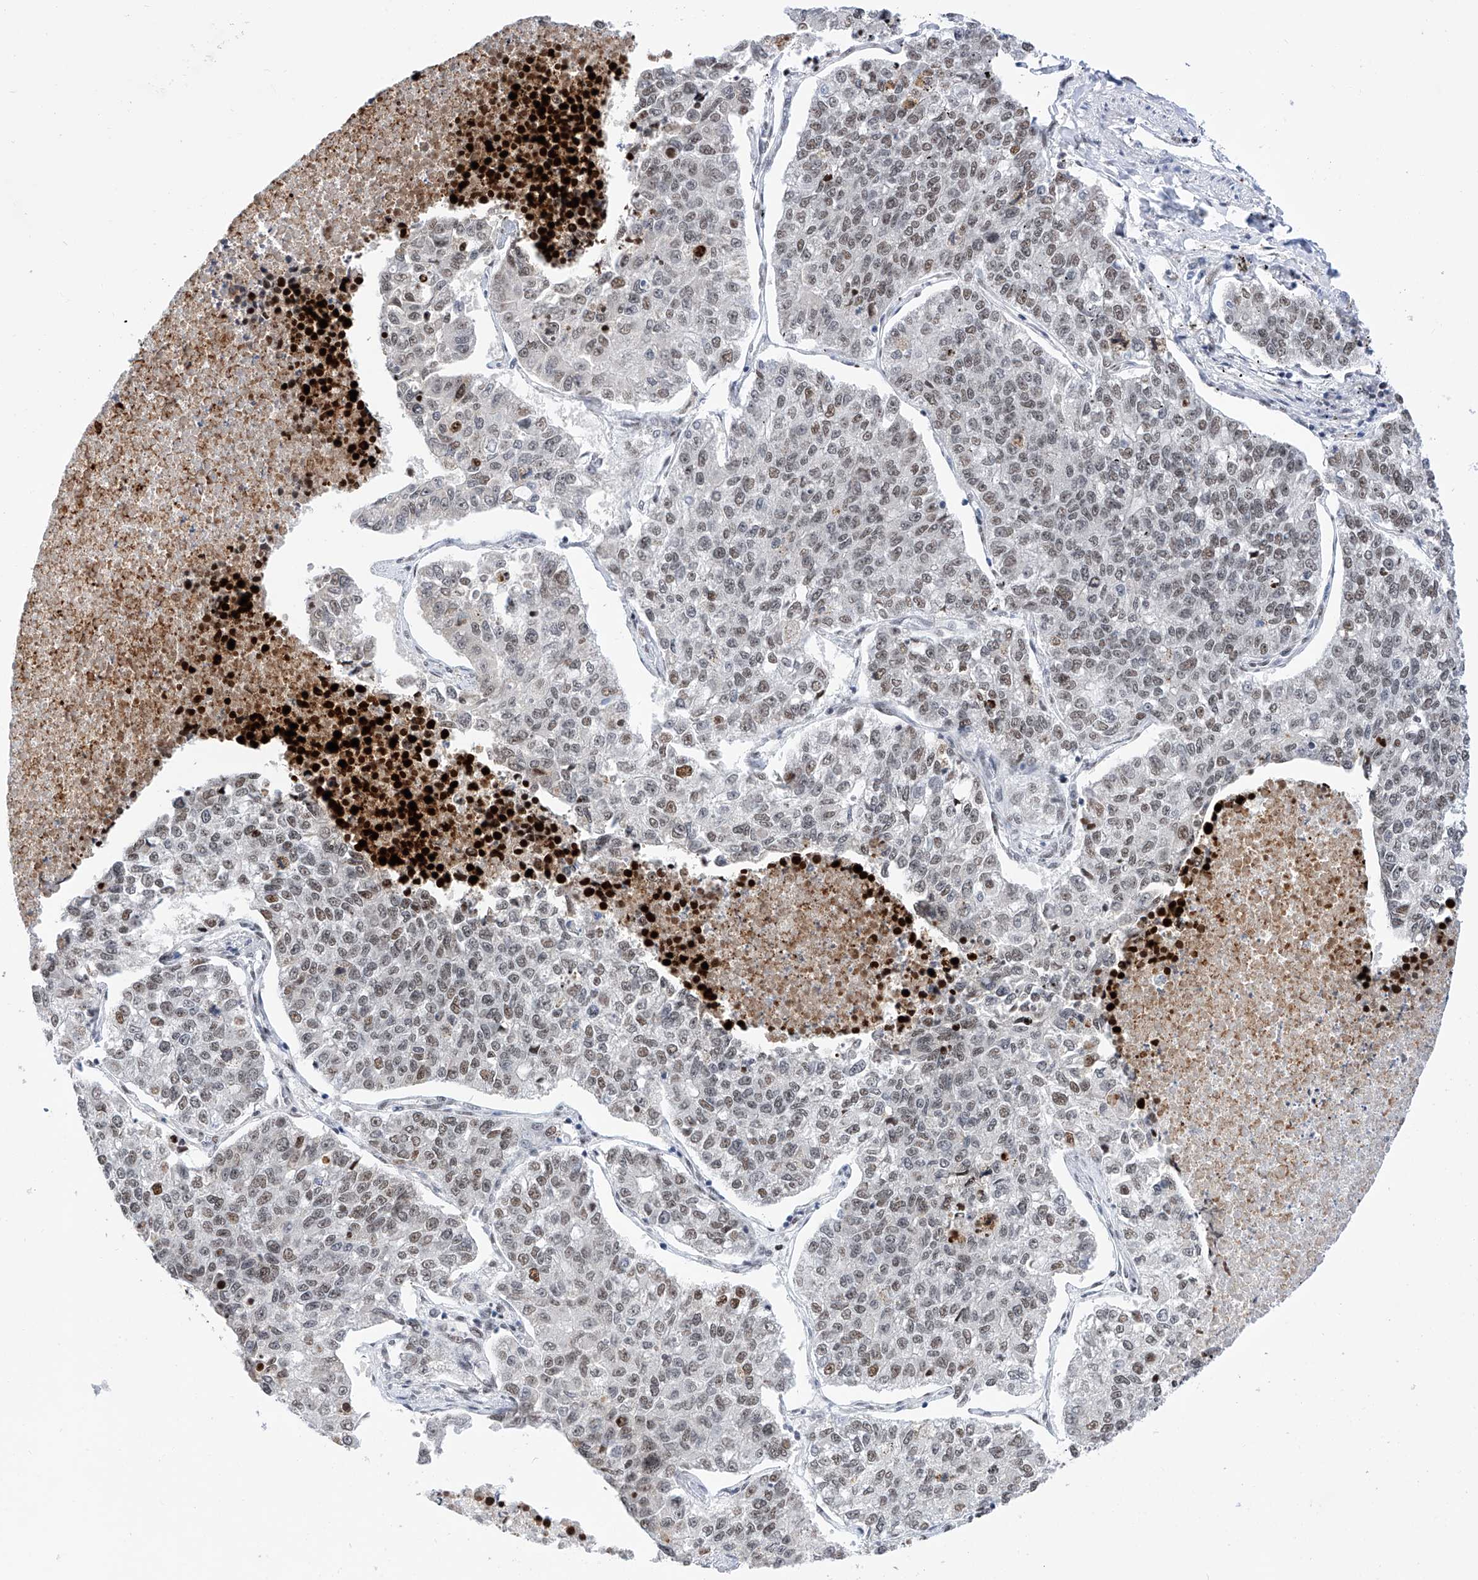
{"staining": {"intensity": "moderate", "quantity": "25%-75%", "location": "nuclear"}, "tissue": "lung cancer", "cell_type": "Tumor cells", "image_type": "cancer", "snomed": [{"axis": "morphology", "description": "Adenocarcinoma, NOS"}, {"axis": "topography", "description": "Lung"}], "caption": "Immunohistochemical staining of human lung cancer displays moderate nuclear protein positivity in approximately 25%-75% of tumor cells.", "gene": "SRSF6", "patient": {"sex": "male", "age": 49}}